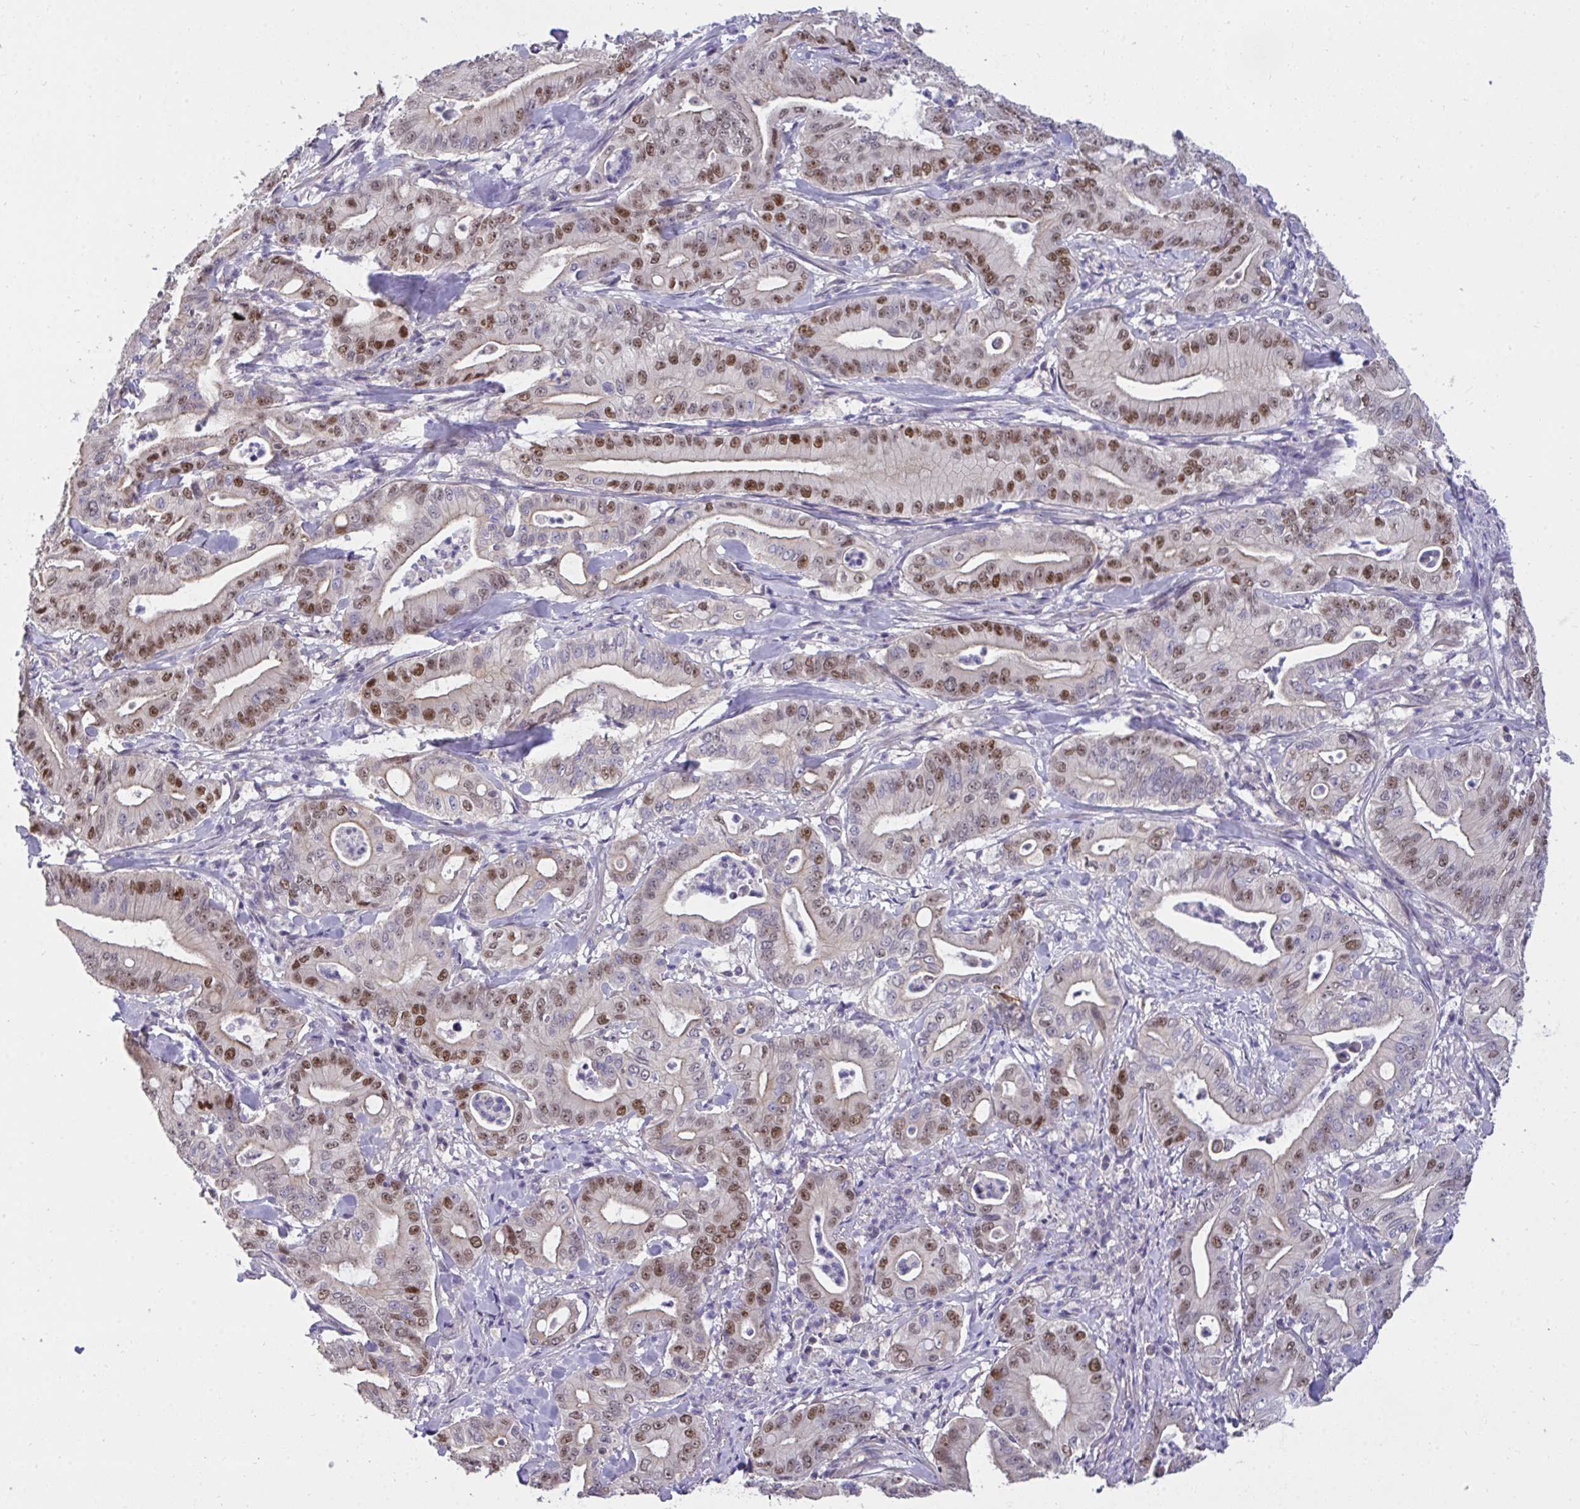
{"staining": {"intensity": "strong", "quantity": "25%-75%", "location": "nuclear"}, "tissue": "pancreatic cancer", "cell_type": "Tumor cells", "image_type": "cancer", "snomed": [{"axis": "morphology", "description": "Adenocarcinoma, NOS"}, {"axis": "topography", "description": "Pancreas"}], "caption": "Human pancreatic cancer (adenocarcinoma) stained with a brown dye exhibits strong nuclear positive expression in approximately 25%-75% of tumor cells.", "gene": "C19orf54", "patient": {"sex": "male", "age": 71}}